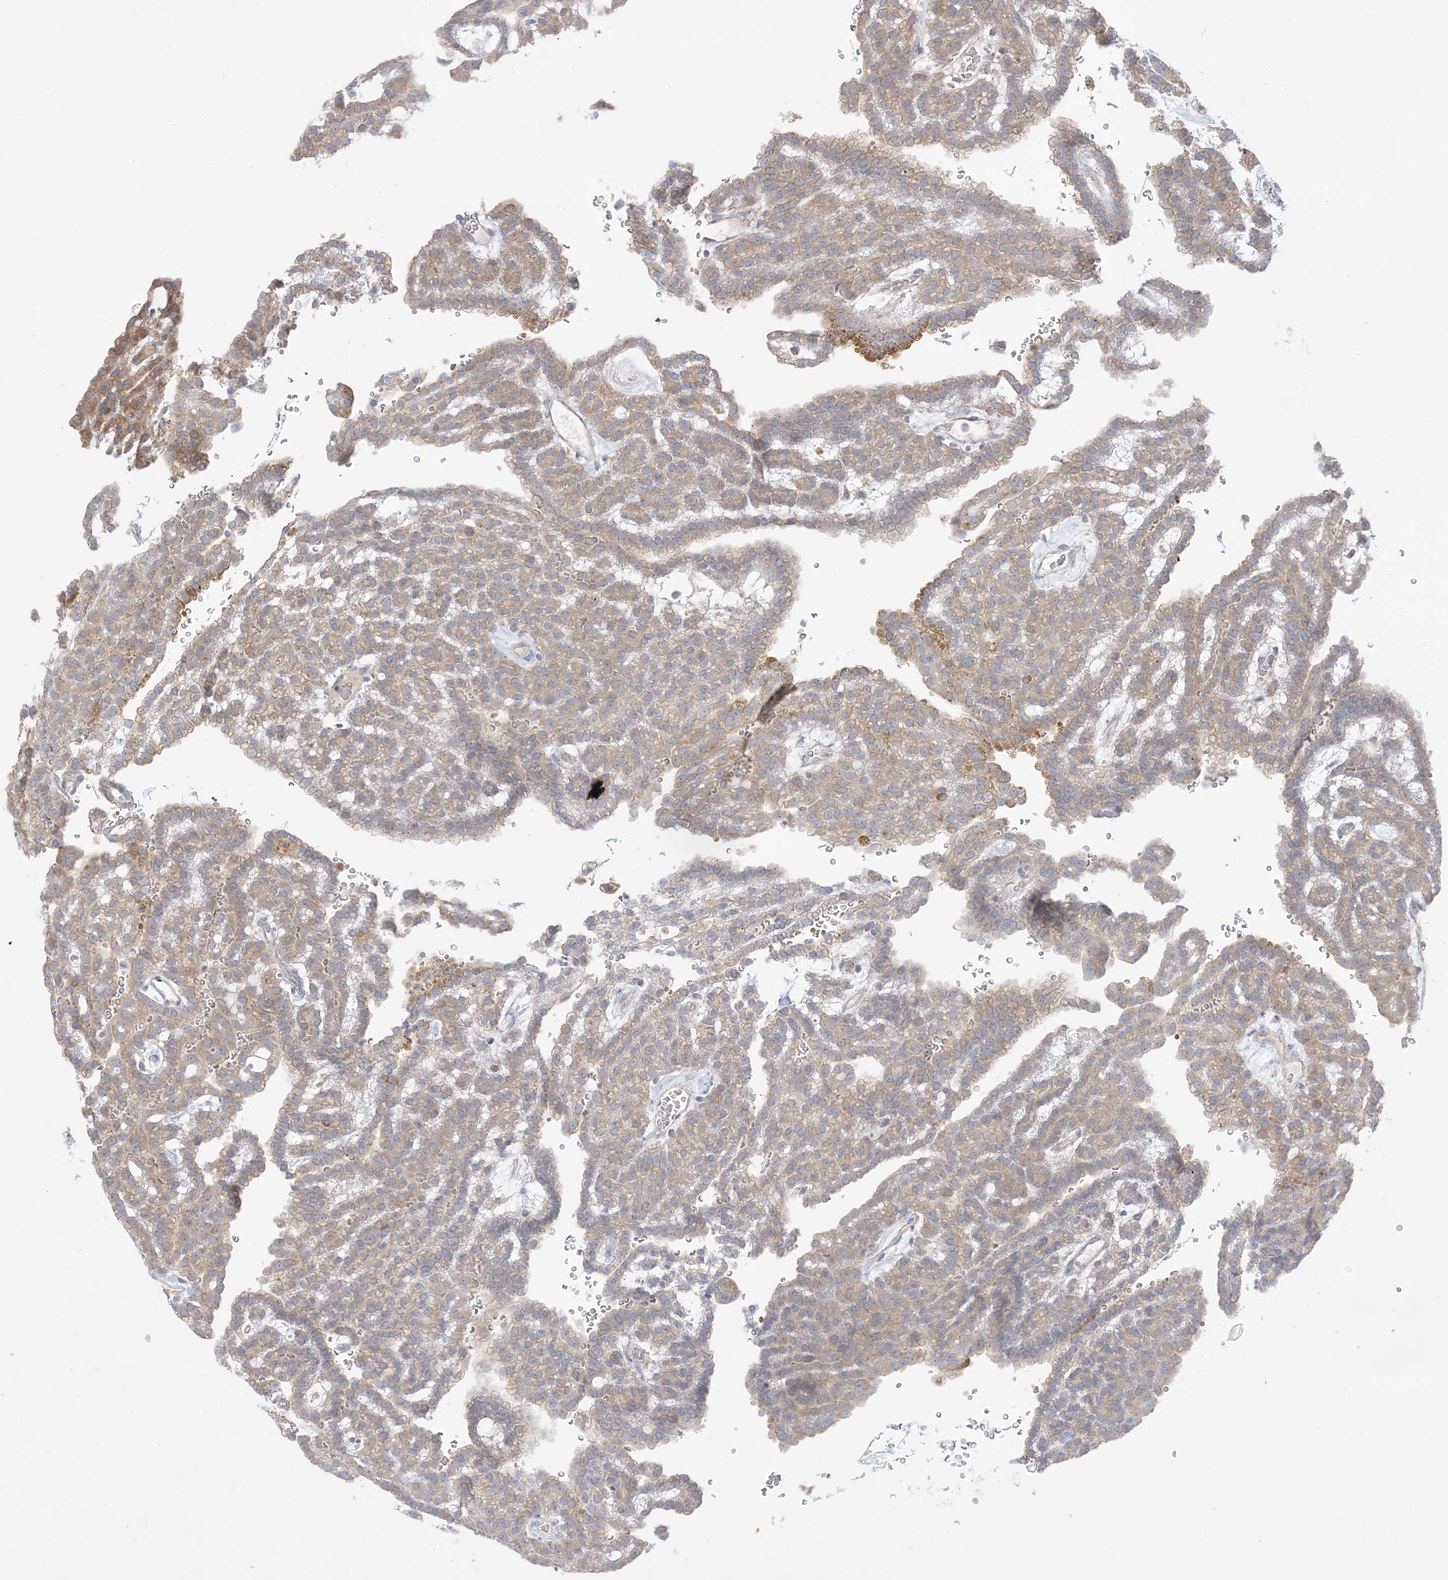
{"staining": {"intensity": "weak", "quantity": ">75%", "location": "cytoplasmic/membranous"}, "tissue": "renal cancer", "cell_type": "Tumor cells", "image_type": "cancer", "snomed": [{"axis": "morphology", "description": "Adenocarcinoma, NOS"}, {"axis": "topography", "description": "Kidney"}], "caption": "This is a photomicrograph of immunohistochemistry (IHC) staining of renal cancer (adenocarcinoma), which shows weak positivity in the cytoplasmic/membranous of tumor cells.", "gene": "MMGT1", "patient": {"sex": "male", "age": 63}}